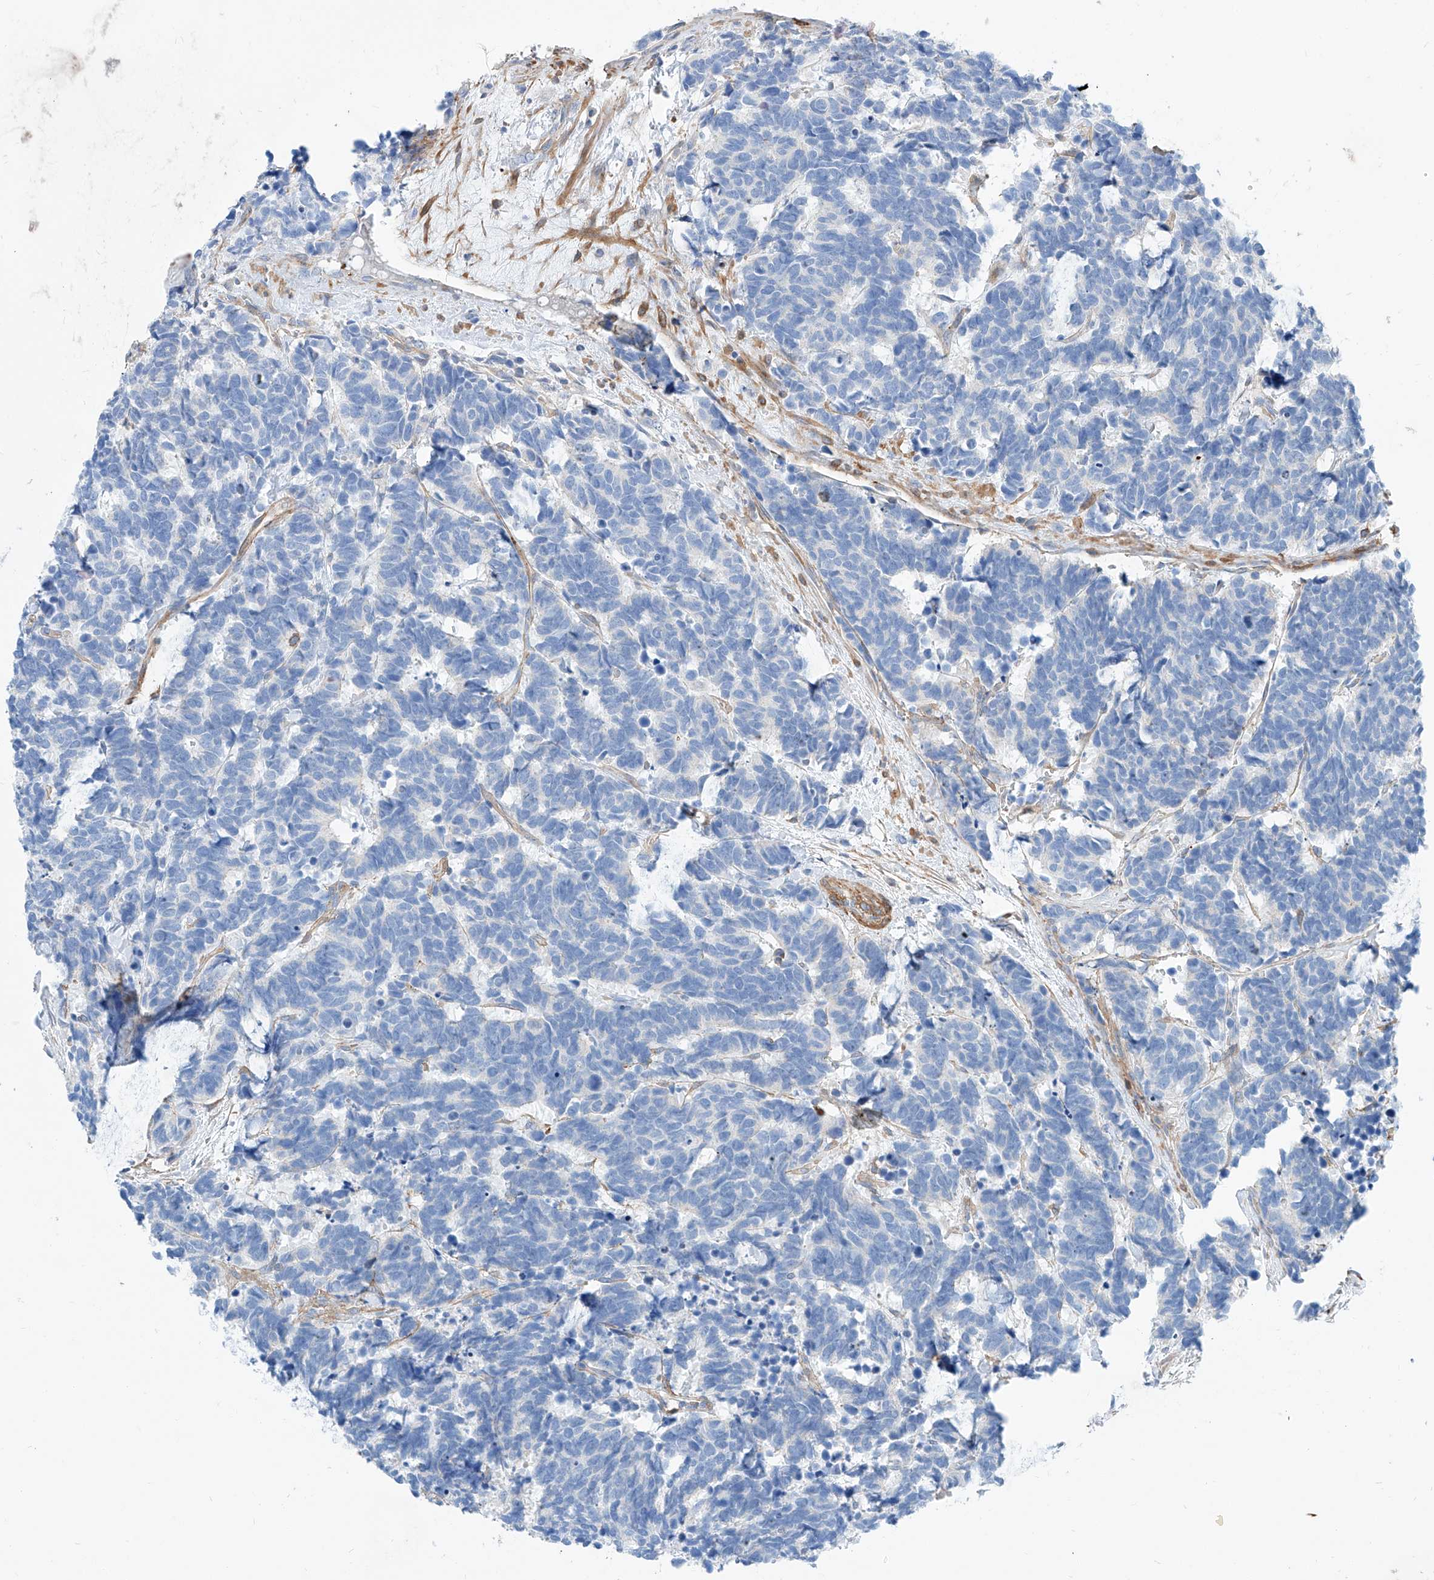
{"staining": {"intensity": "negative", "quantity": "none", "location": "none"}, "tissue": "carcinoid", "cell_type": "Tumor cells", "image_type": "cancer", "snomed": [{"axis": "morphology", "description": "Carcinoma, NOS"}, {"axis": "morphology", "description": "Carcinoid, malignant, NOS"}, {"axis": "topography", "description": "Urinary bladder"}], "caption": "Protein analysis of carcinoid (malignant) displays no significant positivity in tumor cells.", "gene": "TAS2R60", "patient": {"sex": "male", "age": 57}}